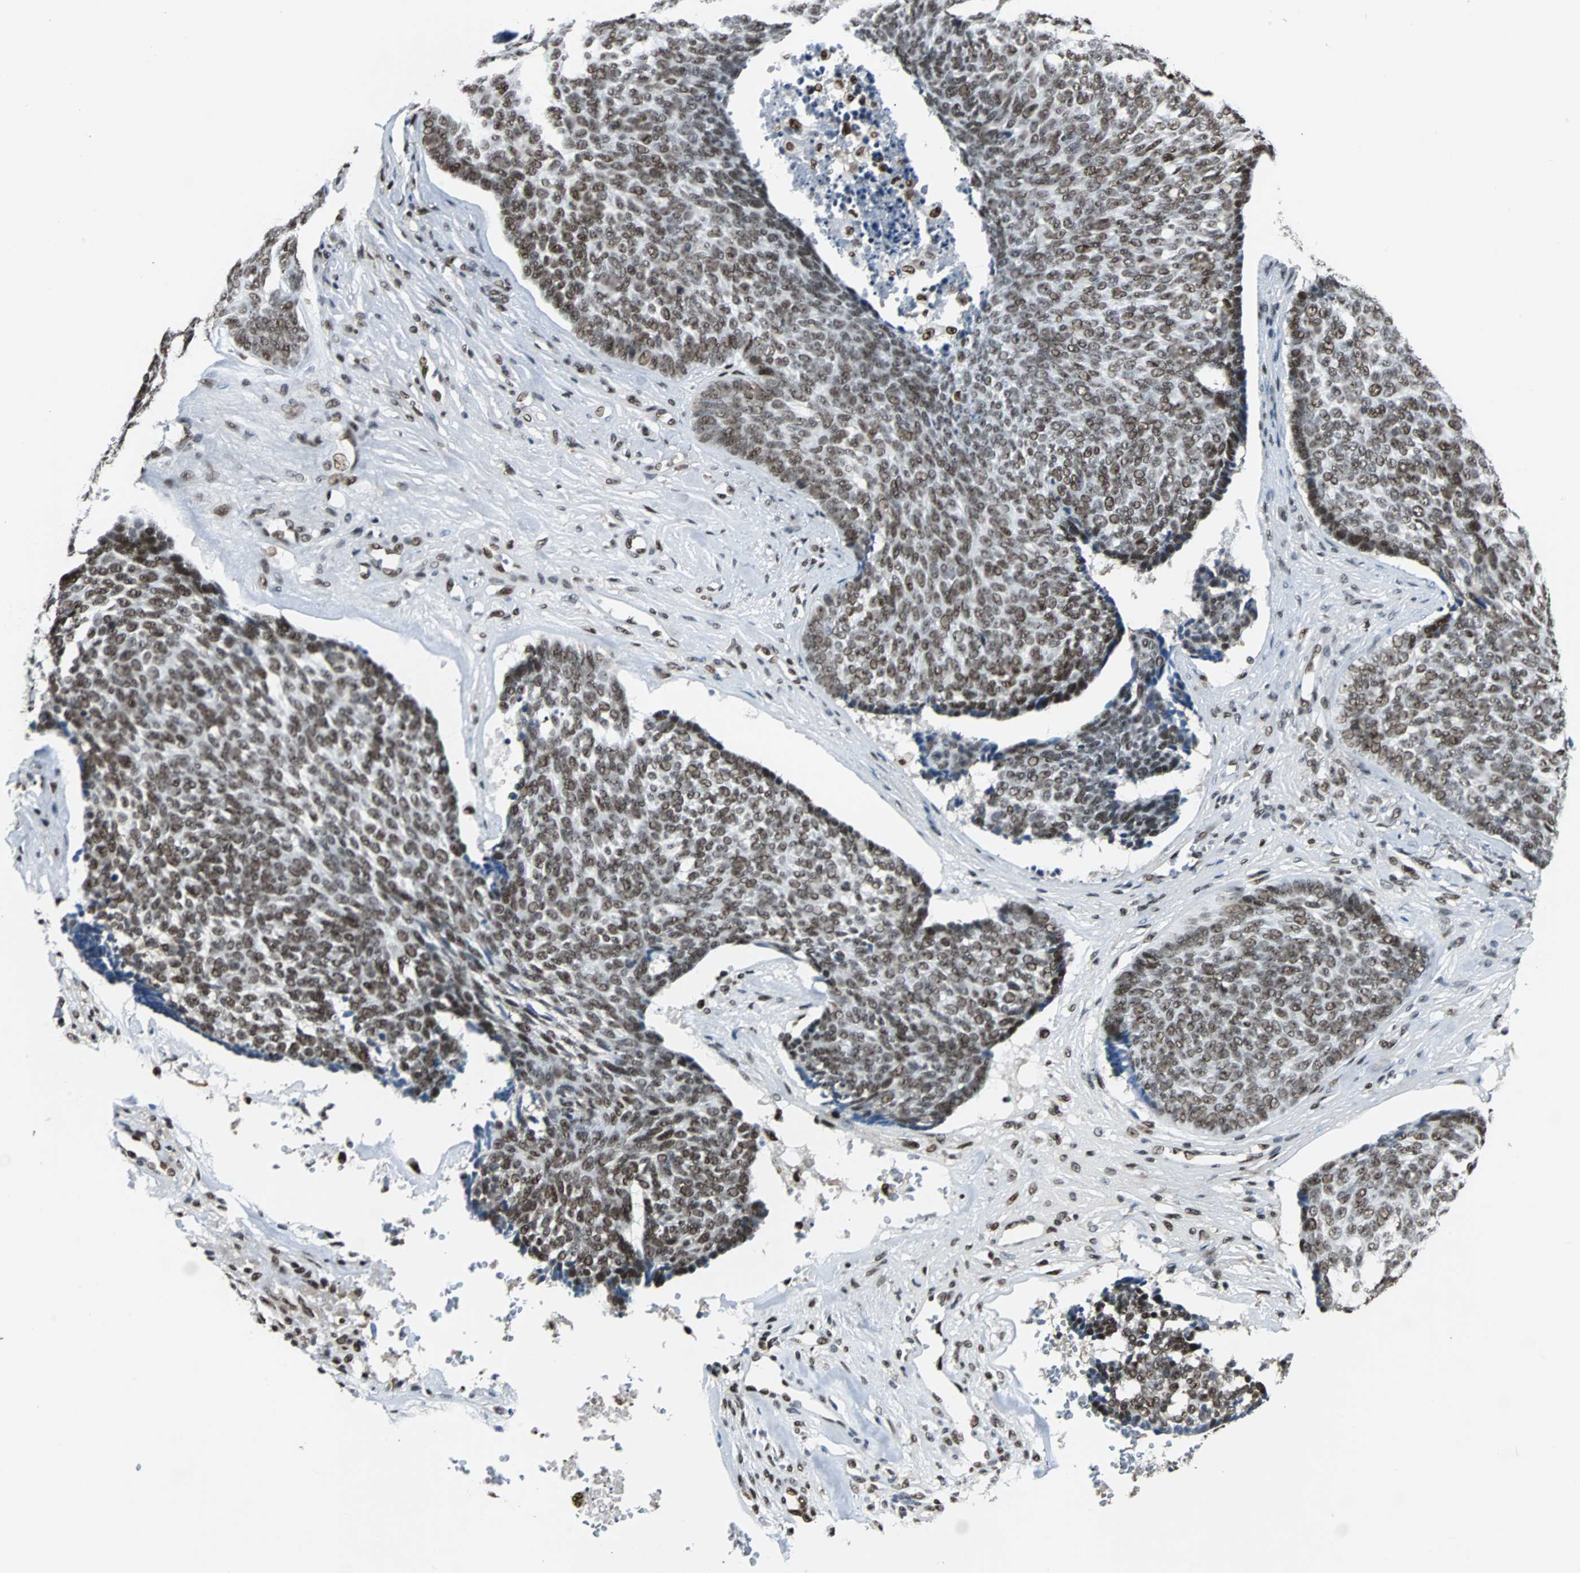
{"staining": {"intensity": "moderate", "quantity": ">75%", "location": "nuclear"}, "tissue": "skin cancer", "cell_type": "Tumor cells", "image_type": "cancer", "snomed": [{"axis": "morphology", "description": "Basal cell carcinoma"}, {"axis": "topography", "description": "Skin"}], "caption": "Immunohistochemical staining of human skin basal cell carcinoma exhibits medium levels of moderate nuclear staining in about >75% of tumor cells.", "gene": "XRCC4", "patient": {"sex": "male", "age": 84}}